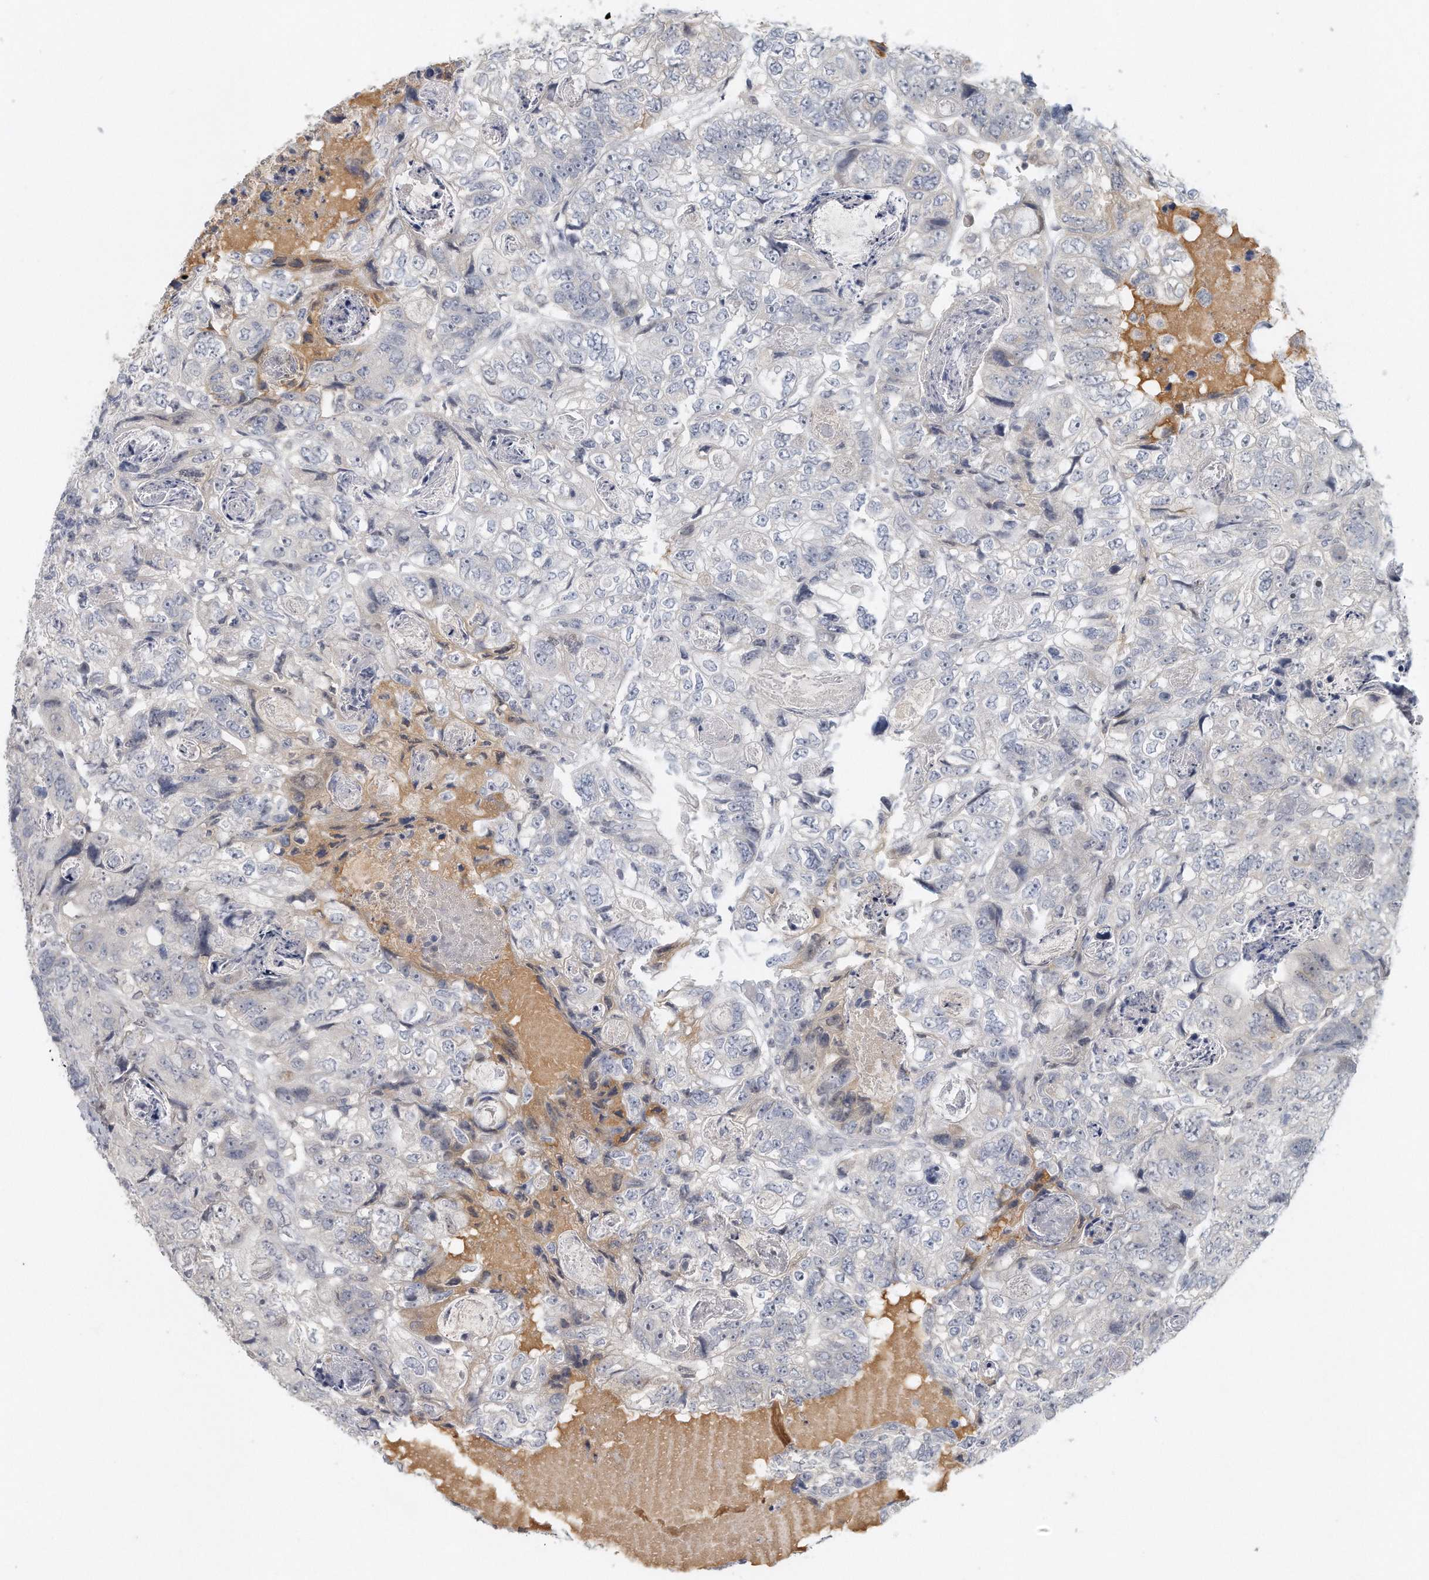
{"staining": {"intensity": "negative", "quantity": "none", "location": "none"}, "tissue": "colorectal cancer", "cell_type": "Tumor cells", "image_type": "cancer", "snomed": [{"axis": "morphology", "description": "Adenocarcinoma, NOS"}, {"axis": "topography", "description": "Rectum"}], "caption": "Tumor cells are negative for protein expression in human colorectal cancer.", "gene": "DDX43", "patient": {"sex": "male", "age": 59}}